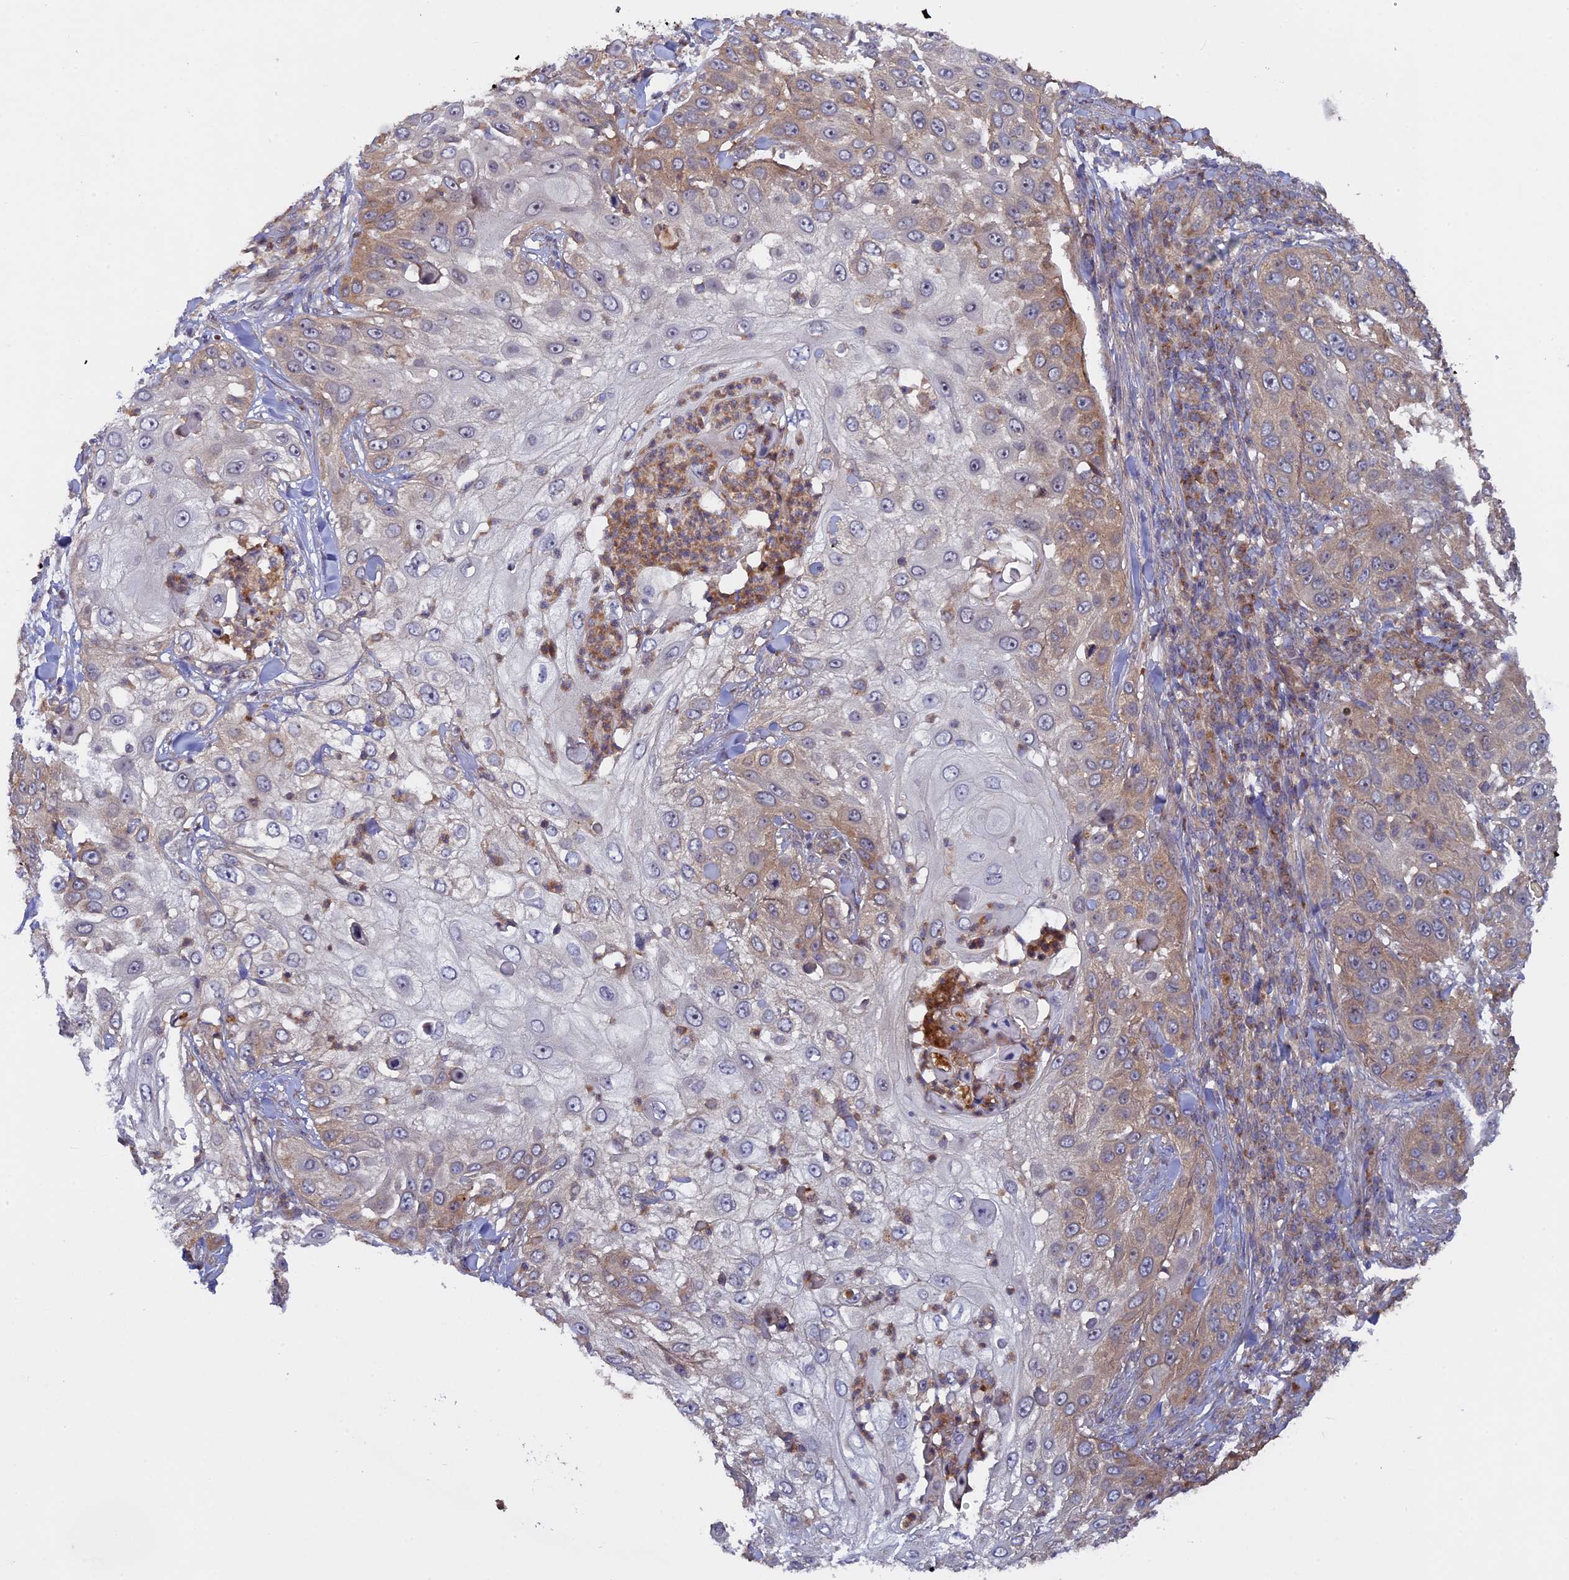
{"staining": {"intensity": "weak", "quantity": "<25%", "location": "cytoplasmic/membranous"}, "tissue": "skin cancer", "cell_type": "Tumor cells", "image_type": "cancer", "snomed": [{"axis": "morphology", "description": "Squamous cell carcinoma, NOS"}, {"axis": "topography", "description": "Skin"}], "caption": "Tumor cells are negative for brown protein staining in skin cancer.", "gene": "FERMT1", "patient": {"sex": "female", "age": 44}}